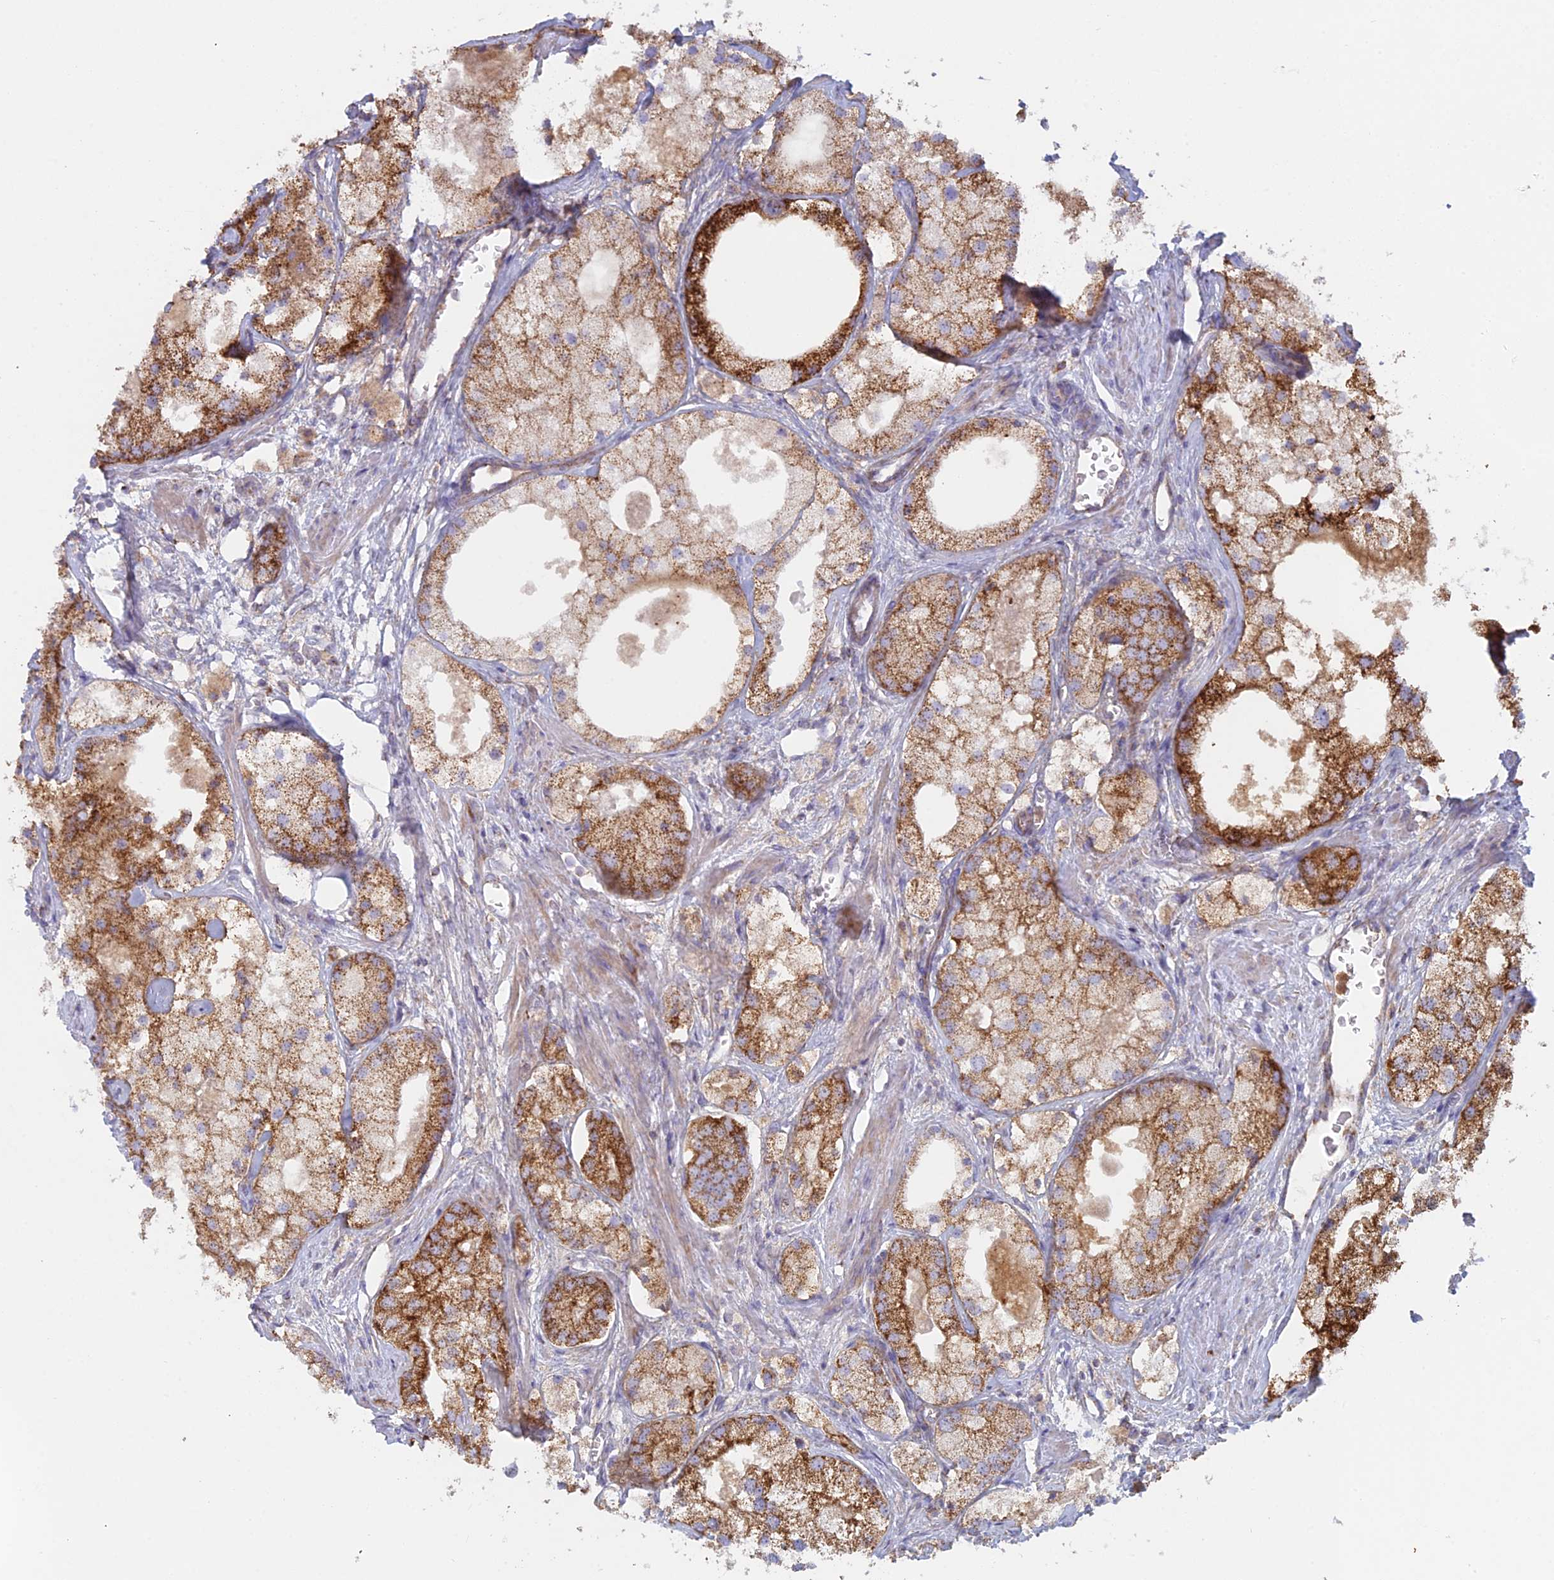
{"staining": {"intensity": "strong", "quantity": "25%-75%", "location": "cytoplasmic/membranous"}, "tissue": "prostate cancer", "cell_type": "Tumor cells", "image_type": "cancer", "snomed": [{"axis": "morphology", "description": "Adenocarcinoma, Low grade"}, {"axis": "topography", "description": "Prostate"}], "caption": "Immunohistochemistry (IHC) of prostate low-grade adenocarcinoma exhibits high levels of strong cytoplasmic/membranous positivity in approximately 25%-75% of tumor cells. Using DAB (brown) and hematoxylin (blue) stains, captured at high magnification using brightfield microscopy.", "gene": "IFTAP", "patient": {"sex": "male", "age": 69}}